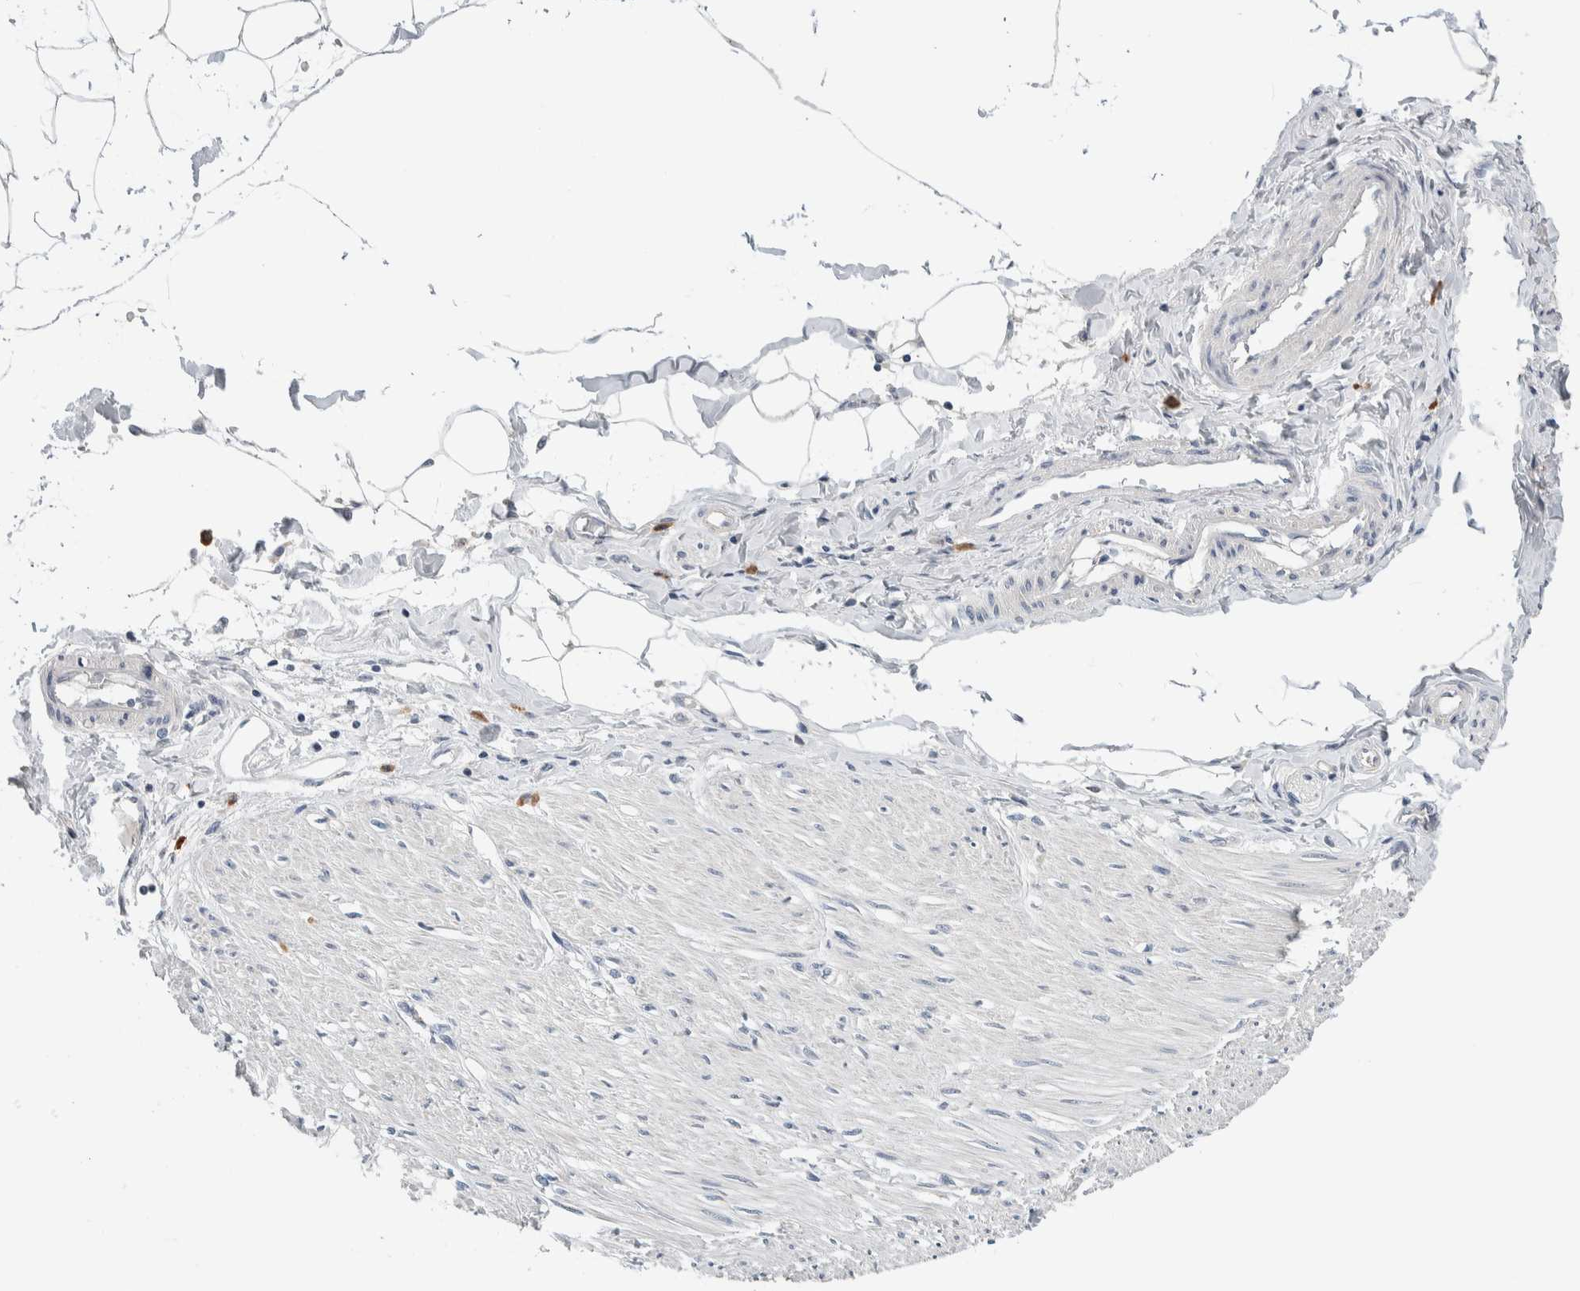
{"staining": {"intensity": "negative", "quantity": "none", "location": "none"}, "tissue": "adipose tissue", "cell_type": "Adipocytes", "image_type": "normal", "snomed": [{"axis": "morphology", "description": "Normal tissue, NOS"}, {"axis": "morphology", "description": "Adenocarcinoma, NOS"}, {"axis": "topography", "description": "Colon"}, {"axis": "topography", "description": "Peripheral nerve tissue"}], "caption": "The IHC micrograph has no significant expression in adipocytes of adipose tissue.", "gene": "SCN2A", "patient": {"sex": "male", "age": 14}}